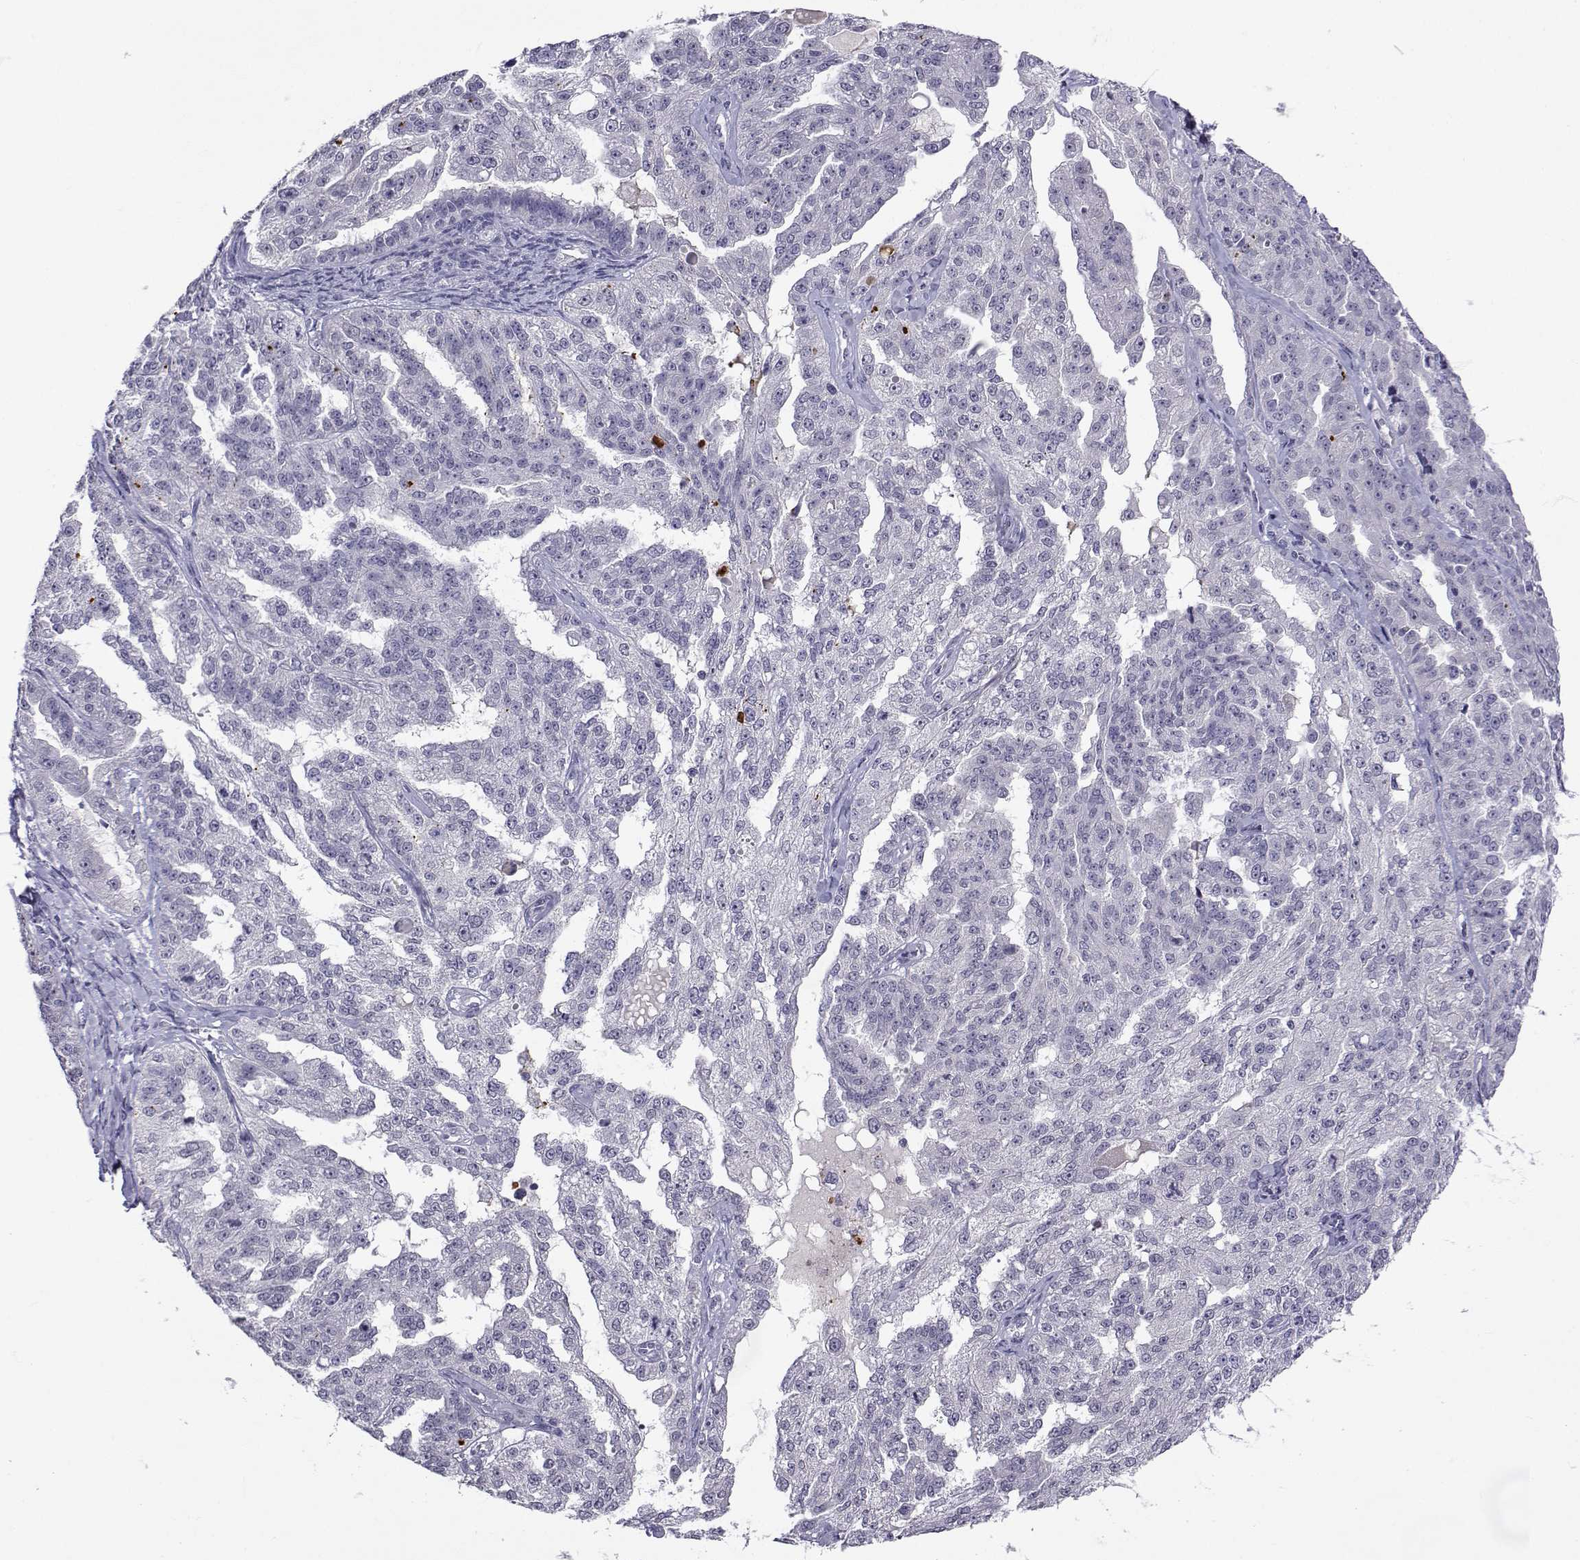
{"staining": {"intensity": "negative", "quantity": "none", "location": "none"}, "tissue": "ovarian cancer", "cell_type": "Tumor cells", "image_type": "cancer", "snomed": [{"axis": "morphology", "description": "Cystadenocarcinoma, serous, NOS"}, {"axis": "topography", "description": "Ovary"}], "caption": "This is a micrograph of immunohistochemistry staining of ovarian cancer (serous cystadenocarcinoma), which shows no positivity in tumor cells. (DAB IHC with hematoxylin counter stain).", "gene": "SLC6A3", "patient": {"sex": "female", "age": 58}}